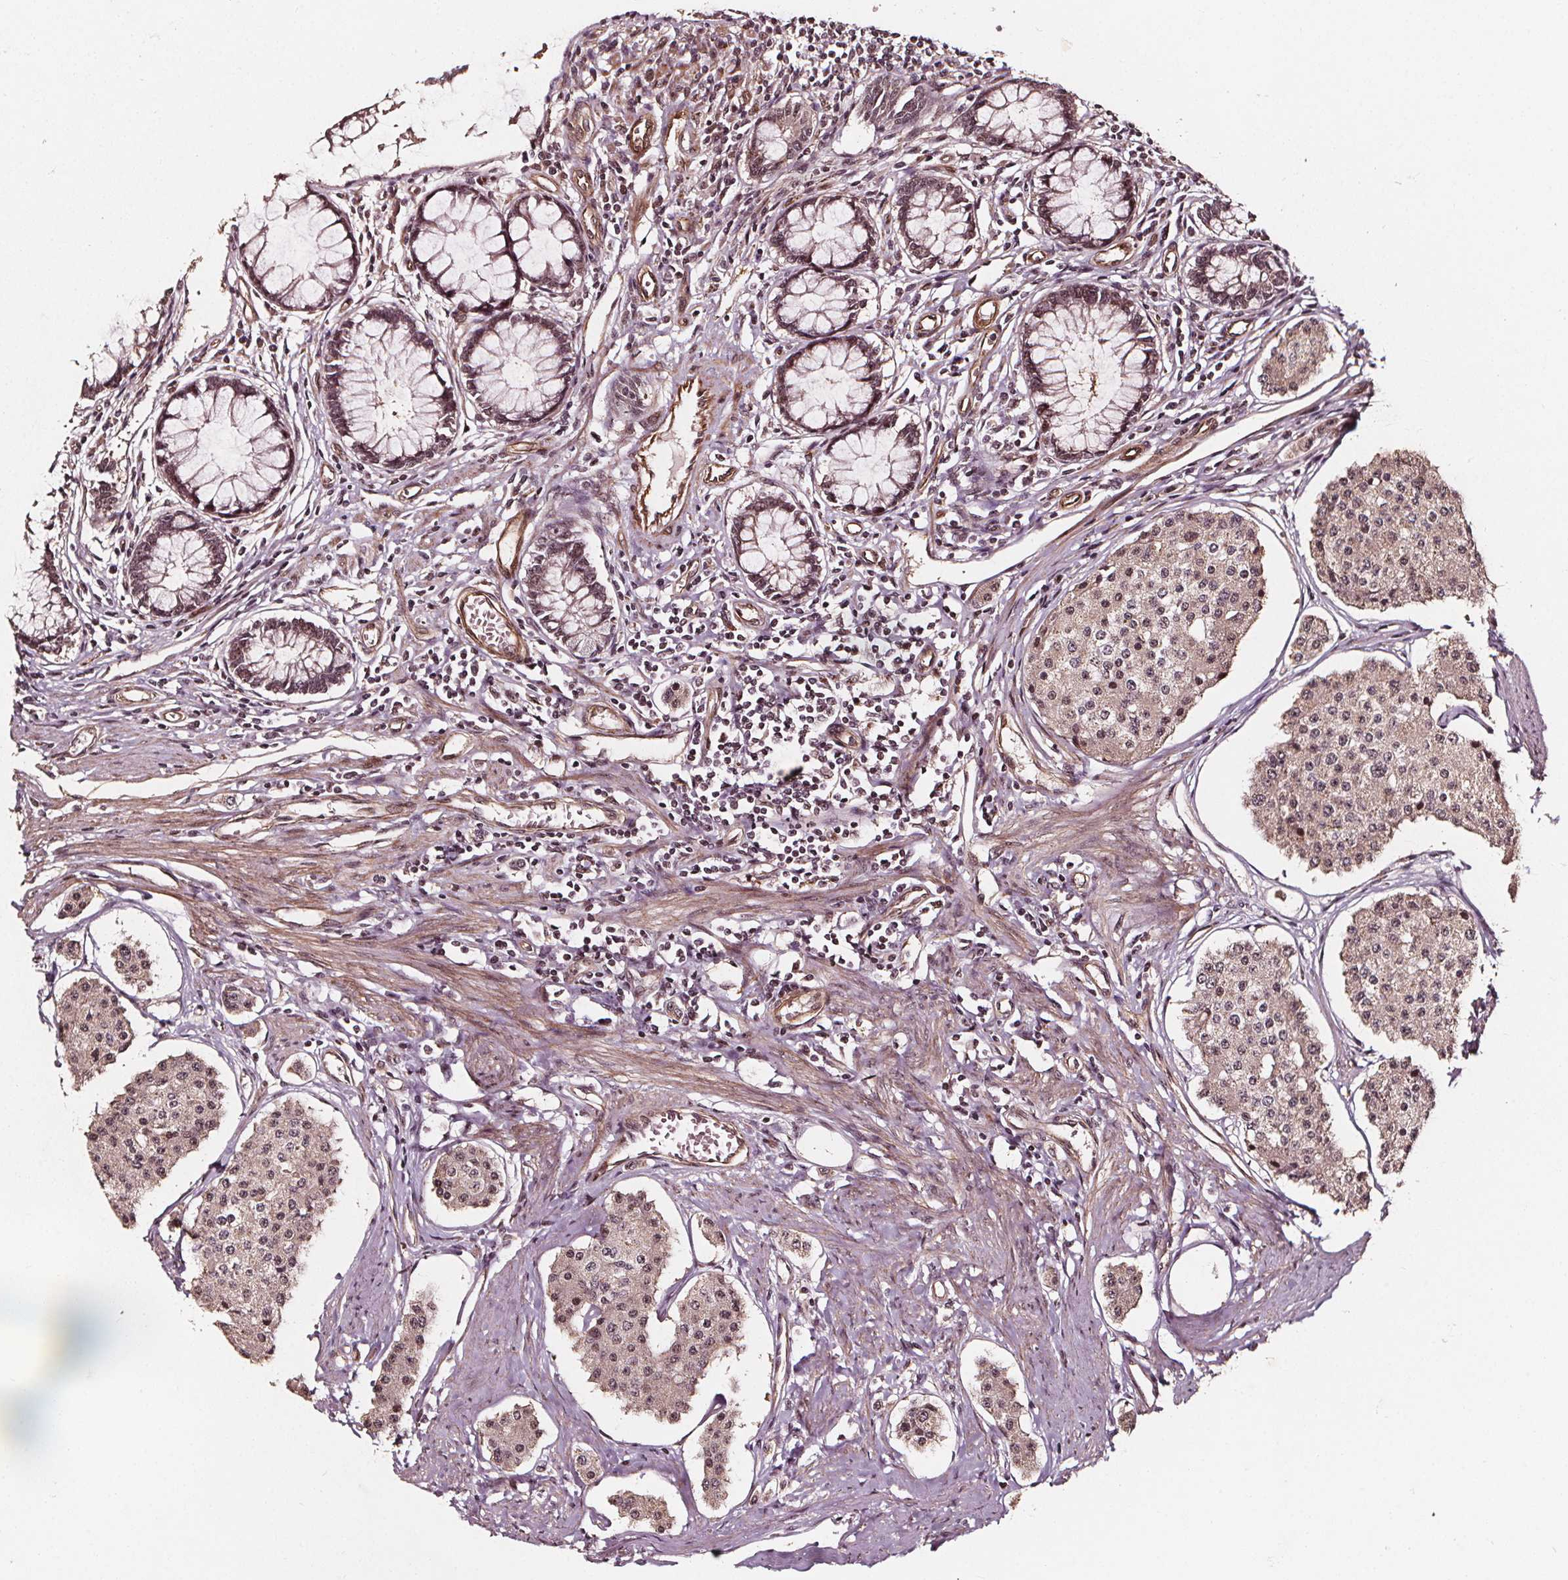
{"staining": {"intensity": "moderate", "quantity": ">75%", "location": "nuclear"}, "tissue": "carcinoid", "cell_type": "Tumor cells", "image_type": "cancer", "snomed": [{"axis": "morphology", "description": "Carcinoid, malignant, NOS"}, {"axis": "topography", "description": "Small intestine"}], "caption": "Tumor cells reveal moderate nuclear staining in approximately >75% of cells in carcinoid.", "gene": "EXOSC9", "patient": {"sex": "female", "age": 65}}